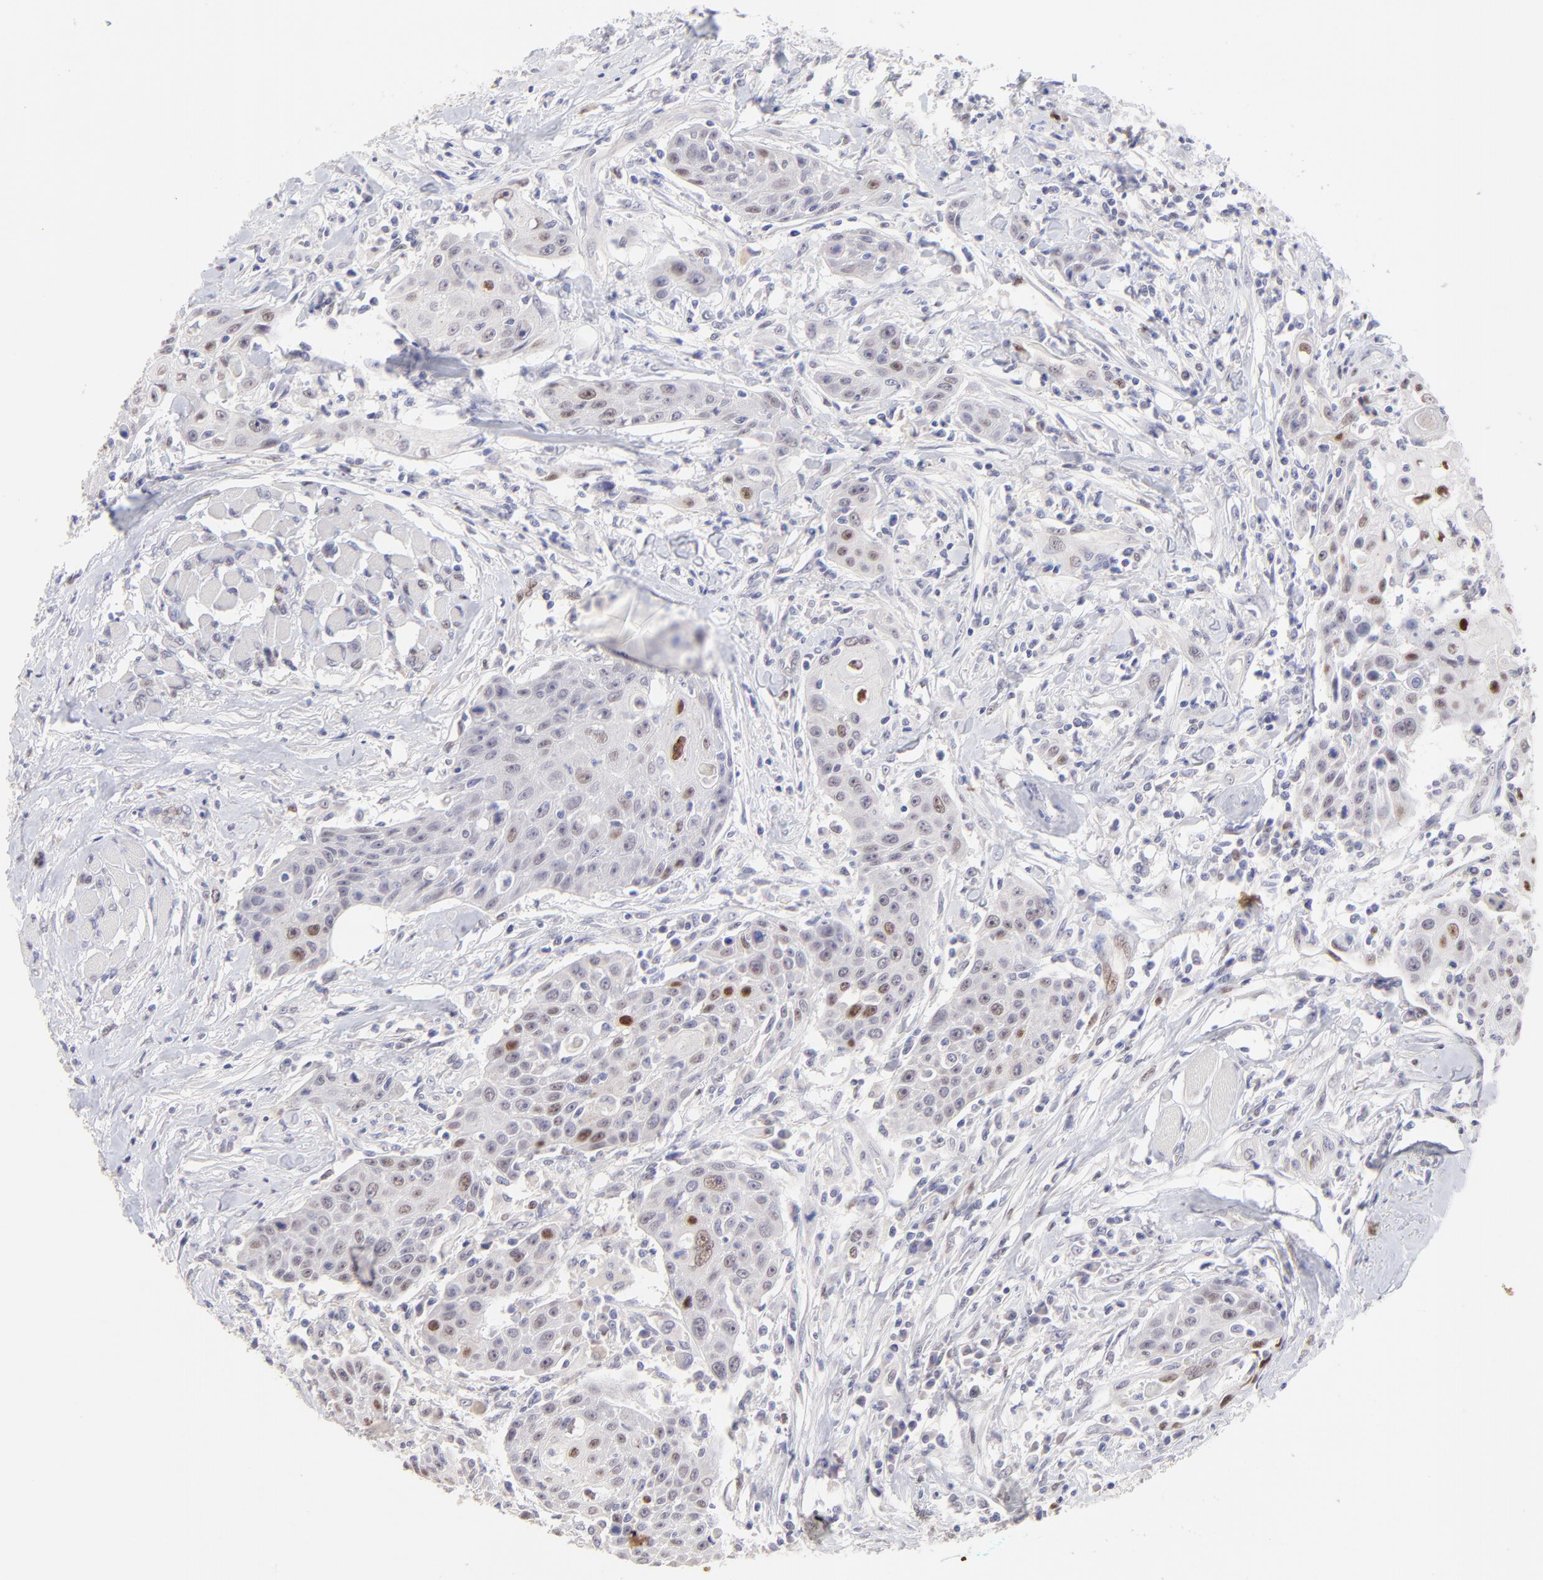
{"staining": {"intensity": "strong", "quantity": "25%-75%", "location": "nuclear"}, "tissue": "head and neck cancer", "cell_type": "Tumor cells", "image_type": "cancer", "snomed": [{"axis": "morphology", "description": "Squamous cell carcinoma, NOS"}, {"axis": "topography", "description": "Oral tissue"}, {"axis": "topography", "description": "Head-Neck"}], "caption": "Human squamous cell carcinoma (head and neck) stained with a brown dye displays strong nuclear positive staining in approximately 25%-75% of tumor cells.", "gene": "KLF4", "patient": {"sex": "female", "age": 82}}